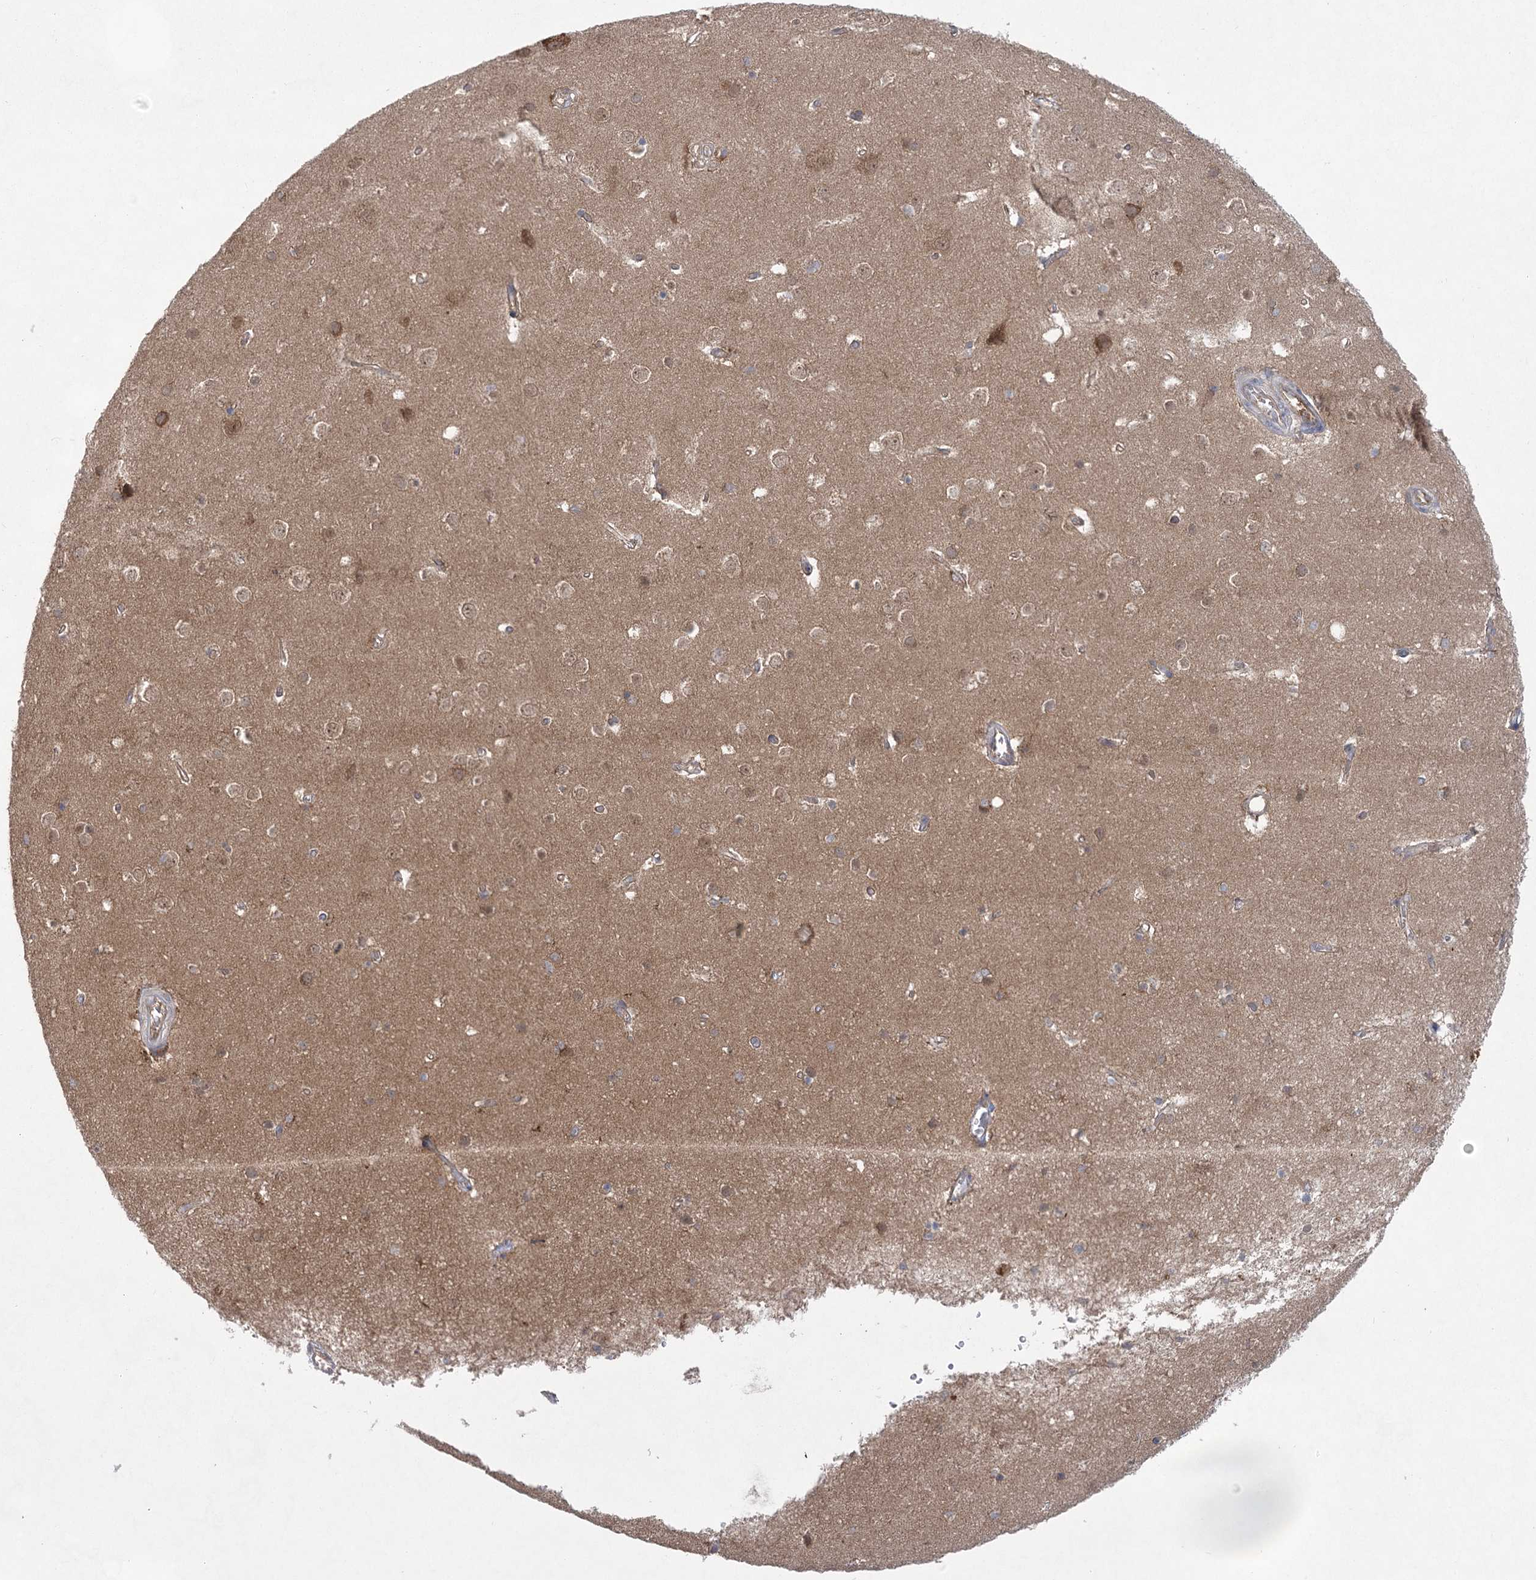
{"staining": {"intensity": "moderate", "quantity": "25%-75%", "location": "cytoplasmic/membranous"}, "tissue": "cerebral cortex", "cell_type": "Endothelial cells", "image_type": "normal", "snomed": [{"axis": "morphology", "description": "Normal tissue, NOS"}, {"axis": "topography", "description": "Cerebral cortex"}], "caption": "Protein staining shows moderate cytoplasmic/membranous positivity in approximately 25%-75% of endothelial cells in benign cerebral cortex.", "gene": "EIF3A", "patient": {"sex": "male", "age": 54}}